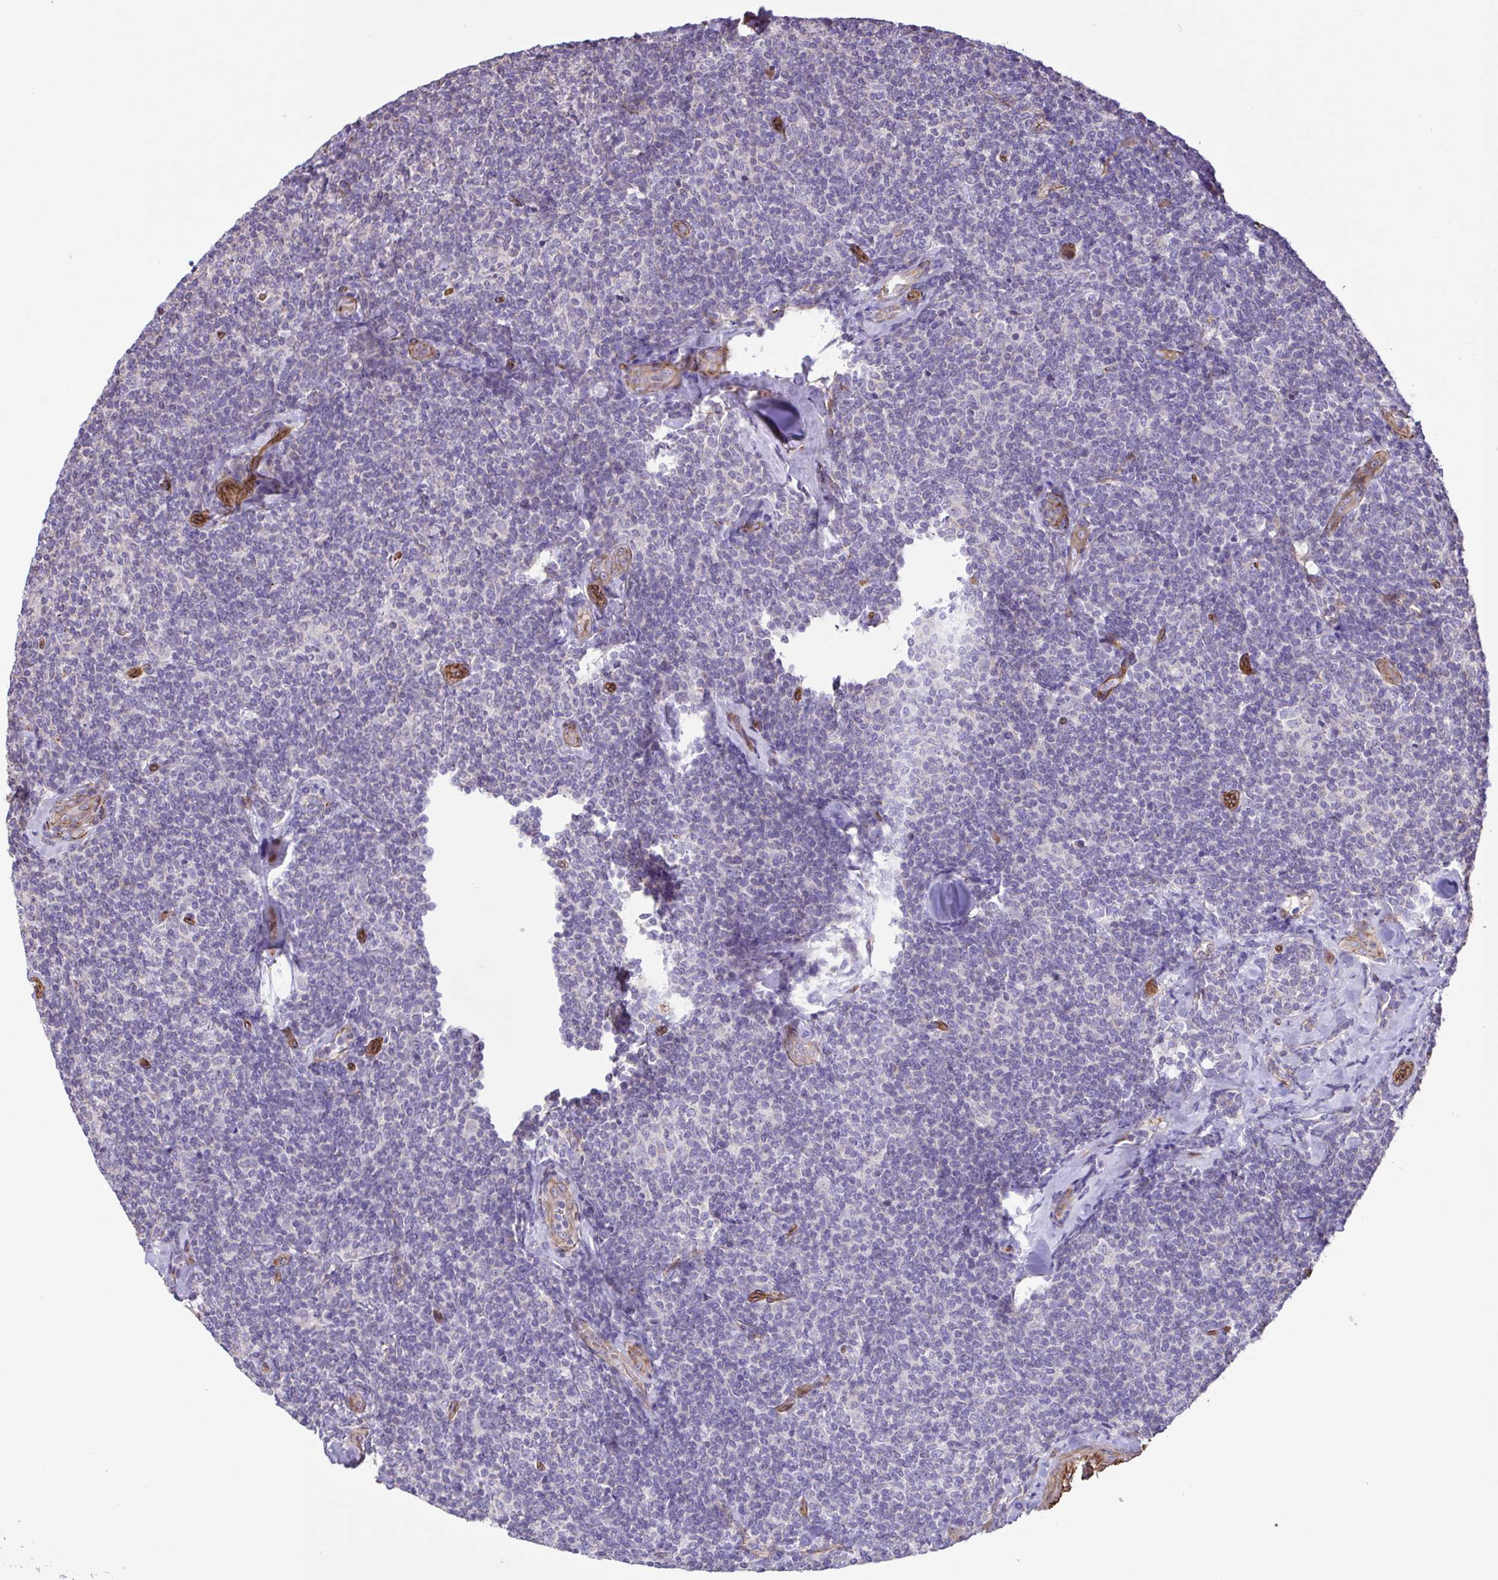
{"staining": {"intensity": "negative", "quantity": "none", "location": "none"}, "tissue": "lymphoma", "cell_type": "Tumor cells", "image_type": "cancer", "snomed": [{"axis": "morphology", "description": "Malignant lymphoma, non-Hodgkin's type, Low grade"}, {"axis": "topography", "description": "Lymph node"}], "caption": "Immunohistochemical staining of lymphoma shows no significant staining in tumor cells. (DAB (3,3'-diaminobenzidine) immunohistochemistry visualized using brightfield microscopy, high magnification).", "gene": "FLT1", "patient": {"sex": "female", "age": 56}}